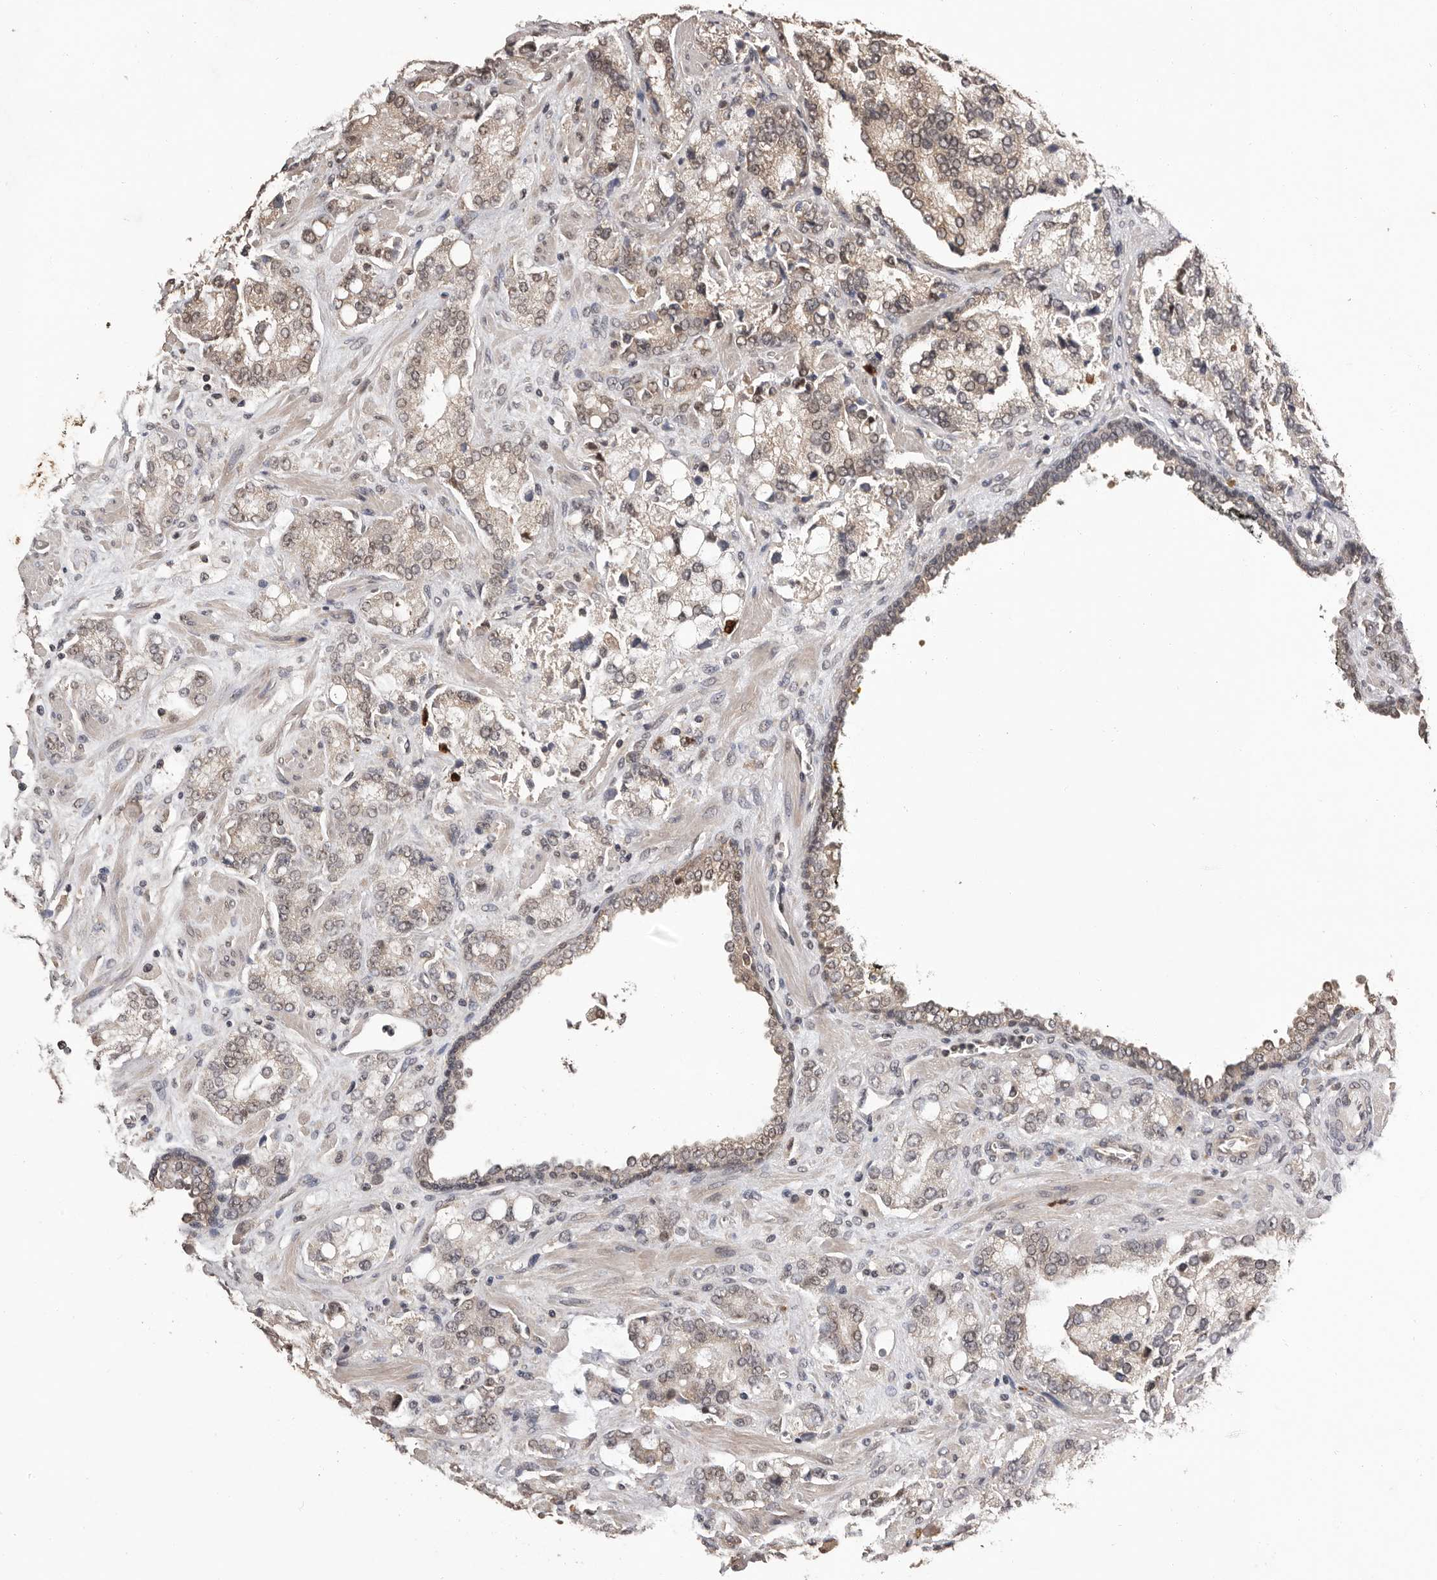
{"staining": {"intensity": "weak", "quantity": "25%-75%", "location": "cytoplasmic/membranous,nuclear"}, "tissue": "prostate cancer", "cell_type": "Tumor cells", "image_type": "cancer", "snomed": [{"axis": "morphology", "description": "Adenocarcinoma, High grade"}, {"axis": "topography", "description": "Prostate"}], "caption": "A micrograph of prostate high-grade adenocarcinoma stained for a protein displays weak cytoplasmic/membranous and nuclear brown staining in tumor cells. The protein is shown in brown color, while the nuclei are stained blue.", "gene": "VPS37A", "patient": {"sex": "male", "age": 67}}